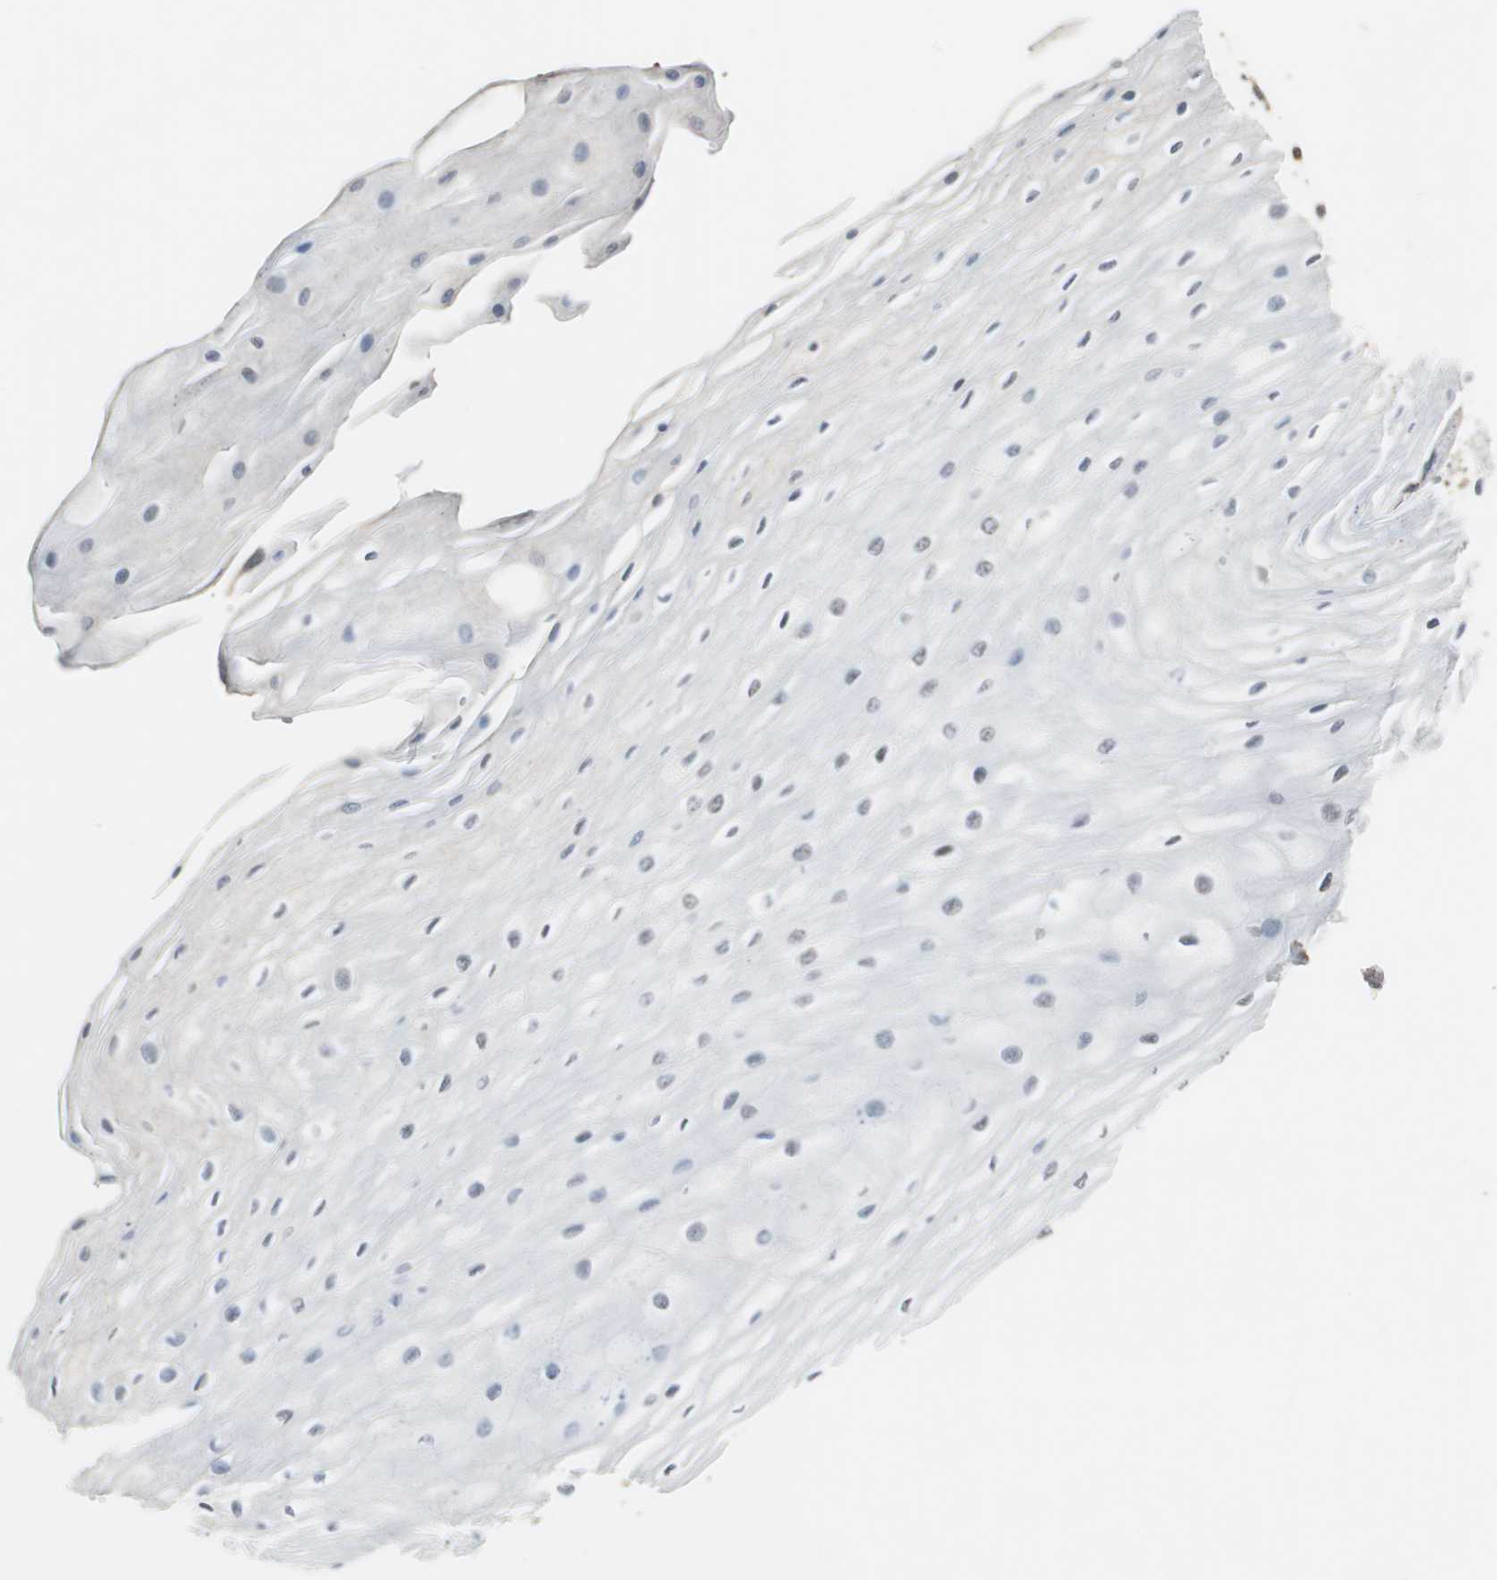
{"staining": {"intensity": "moderate", "quantity": ">75%", "location": "nuclear"}, "tissue": "esophagus", "cell_type": "Squamous epithelial cells", "image_type": "normal", "snomed": [{"axis": "morphology", "description": "Normal tissue, NOS"}, {"axis": "morphology", "description": "Squamous cell carcinoma, NOS"}, {"axis": "topography", "description": "Esophagus"}], "caption": "Immunohistochemistry (IHC) (DAB (3,3'-diaminobenzidine)) staining of normal esophagus shows moderate nuclear protein positivity in approximately >75% of squamous epithelial cells. The protein of interest is stained brown, and the nuclei are stained in blue (DAB (3,3'-diaminobenzidine) IHC with brightfield microscopy, high magnification).", "gene": "MKX", "patient": {"sex": "male", "age": 65}}